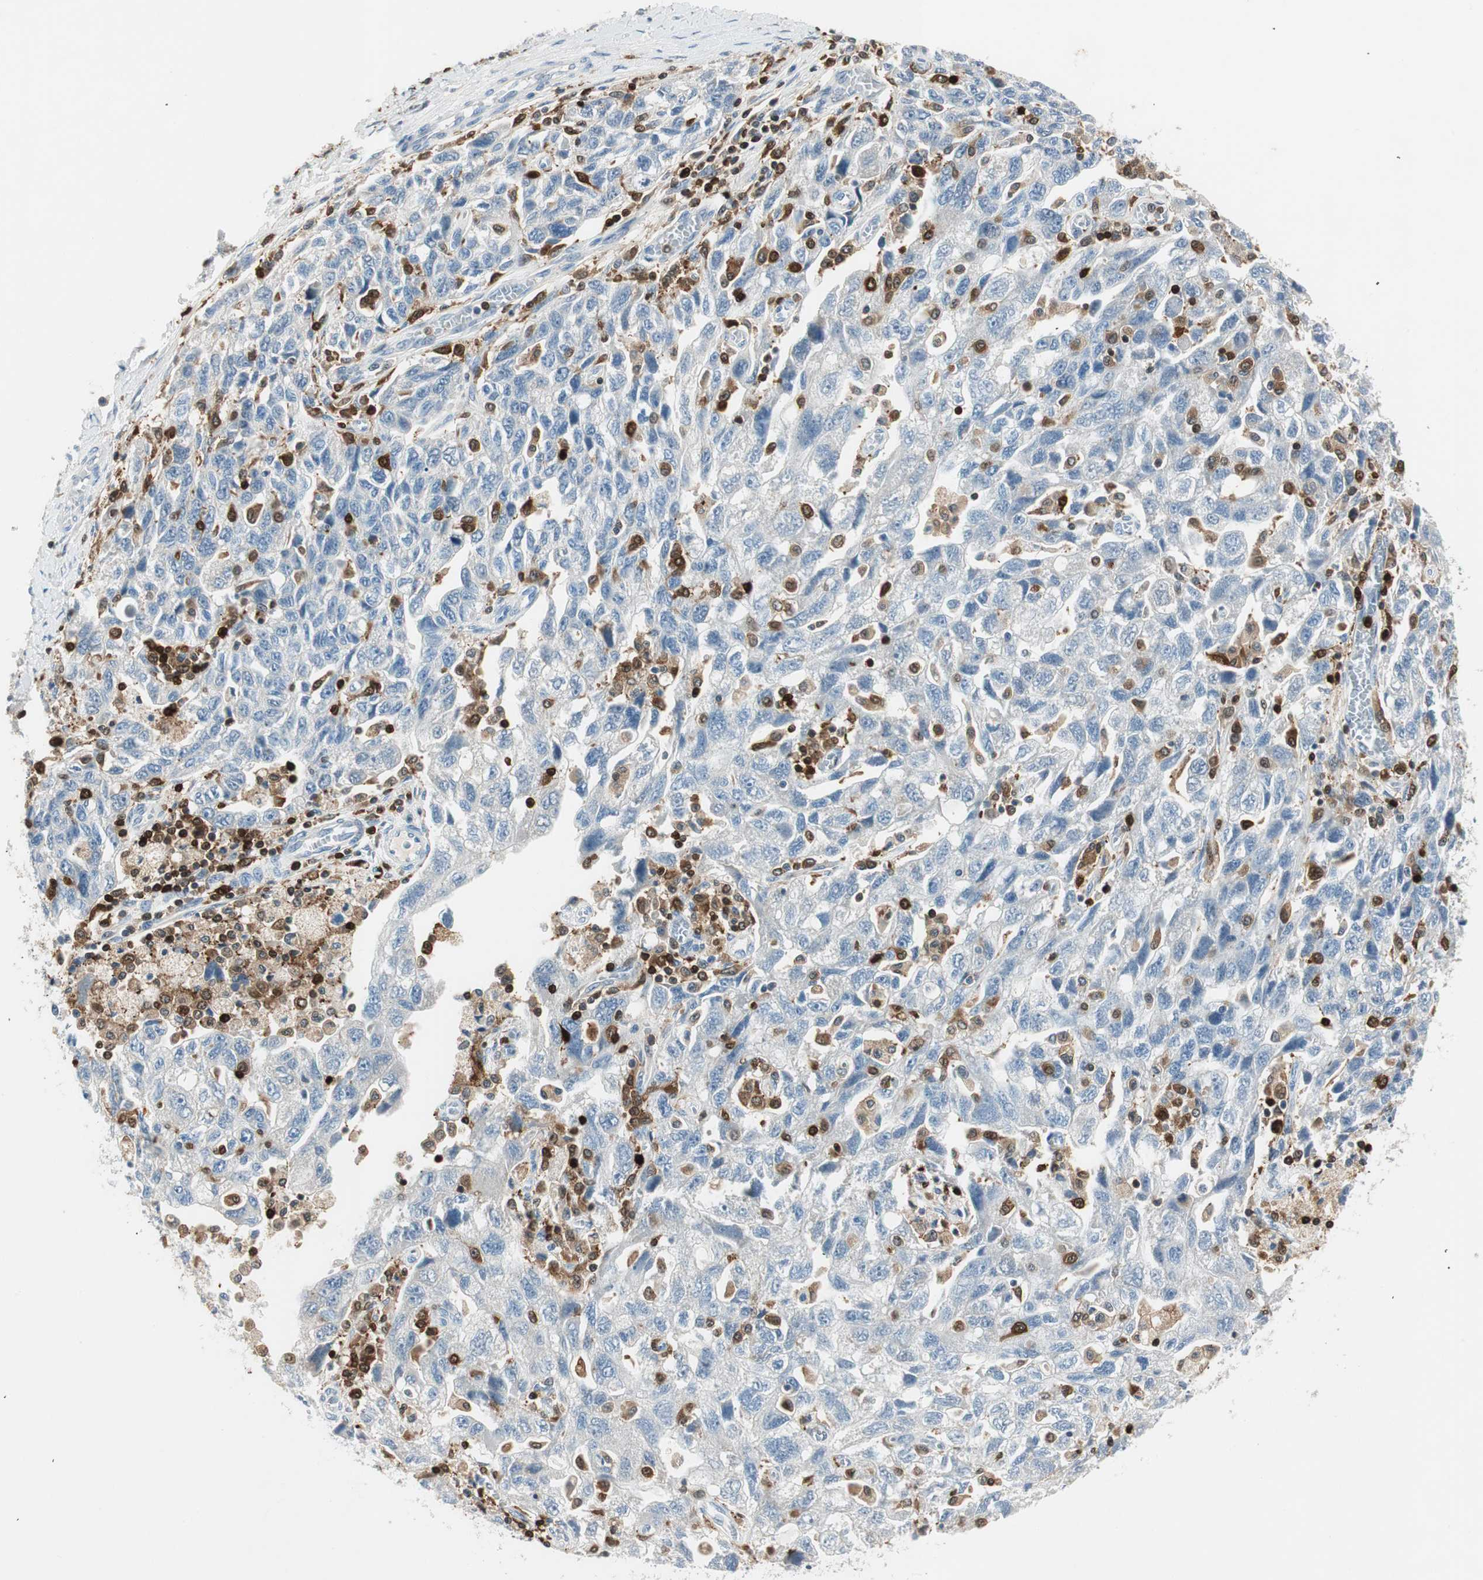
{"staining": {"intensity": "negative", "quantity": "none", "location": "none"}, "tissue": "ovarian cancer", "cell_type": "Tumor cells", "image_type": "cancer", "snomed": [{"axis": "morphology", "description": "Carcinoma, NOS"}, {"axis": "morphology", "description": "Cystadenocarcinoma, serous, NOS"}, {"axis": "topography", "description": "Ovary"}], "caption": "The histopathology image demonstrates no staining of tumor cells in ovarian serous cystadenocarcinoma. (DAB (3,3'-diaminobenzidine) immunohistochemistry, high magnification).", "gene": "COTL1", "patient": {"sex": "female", "age": 69}}